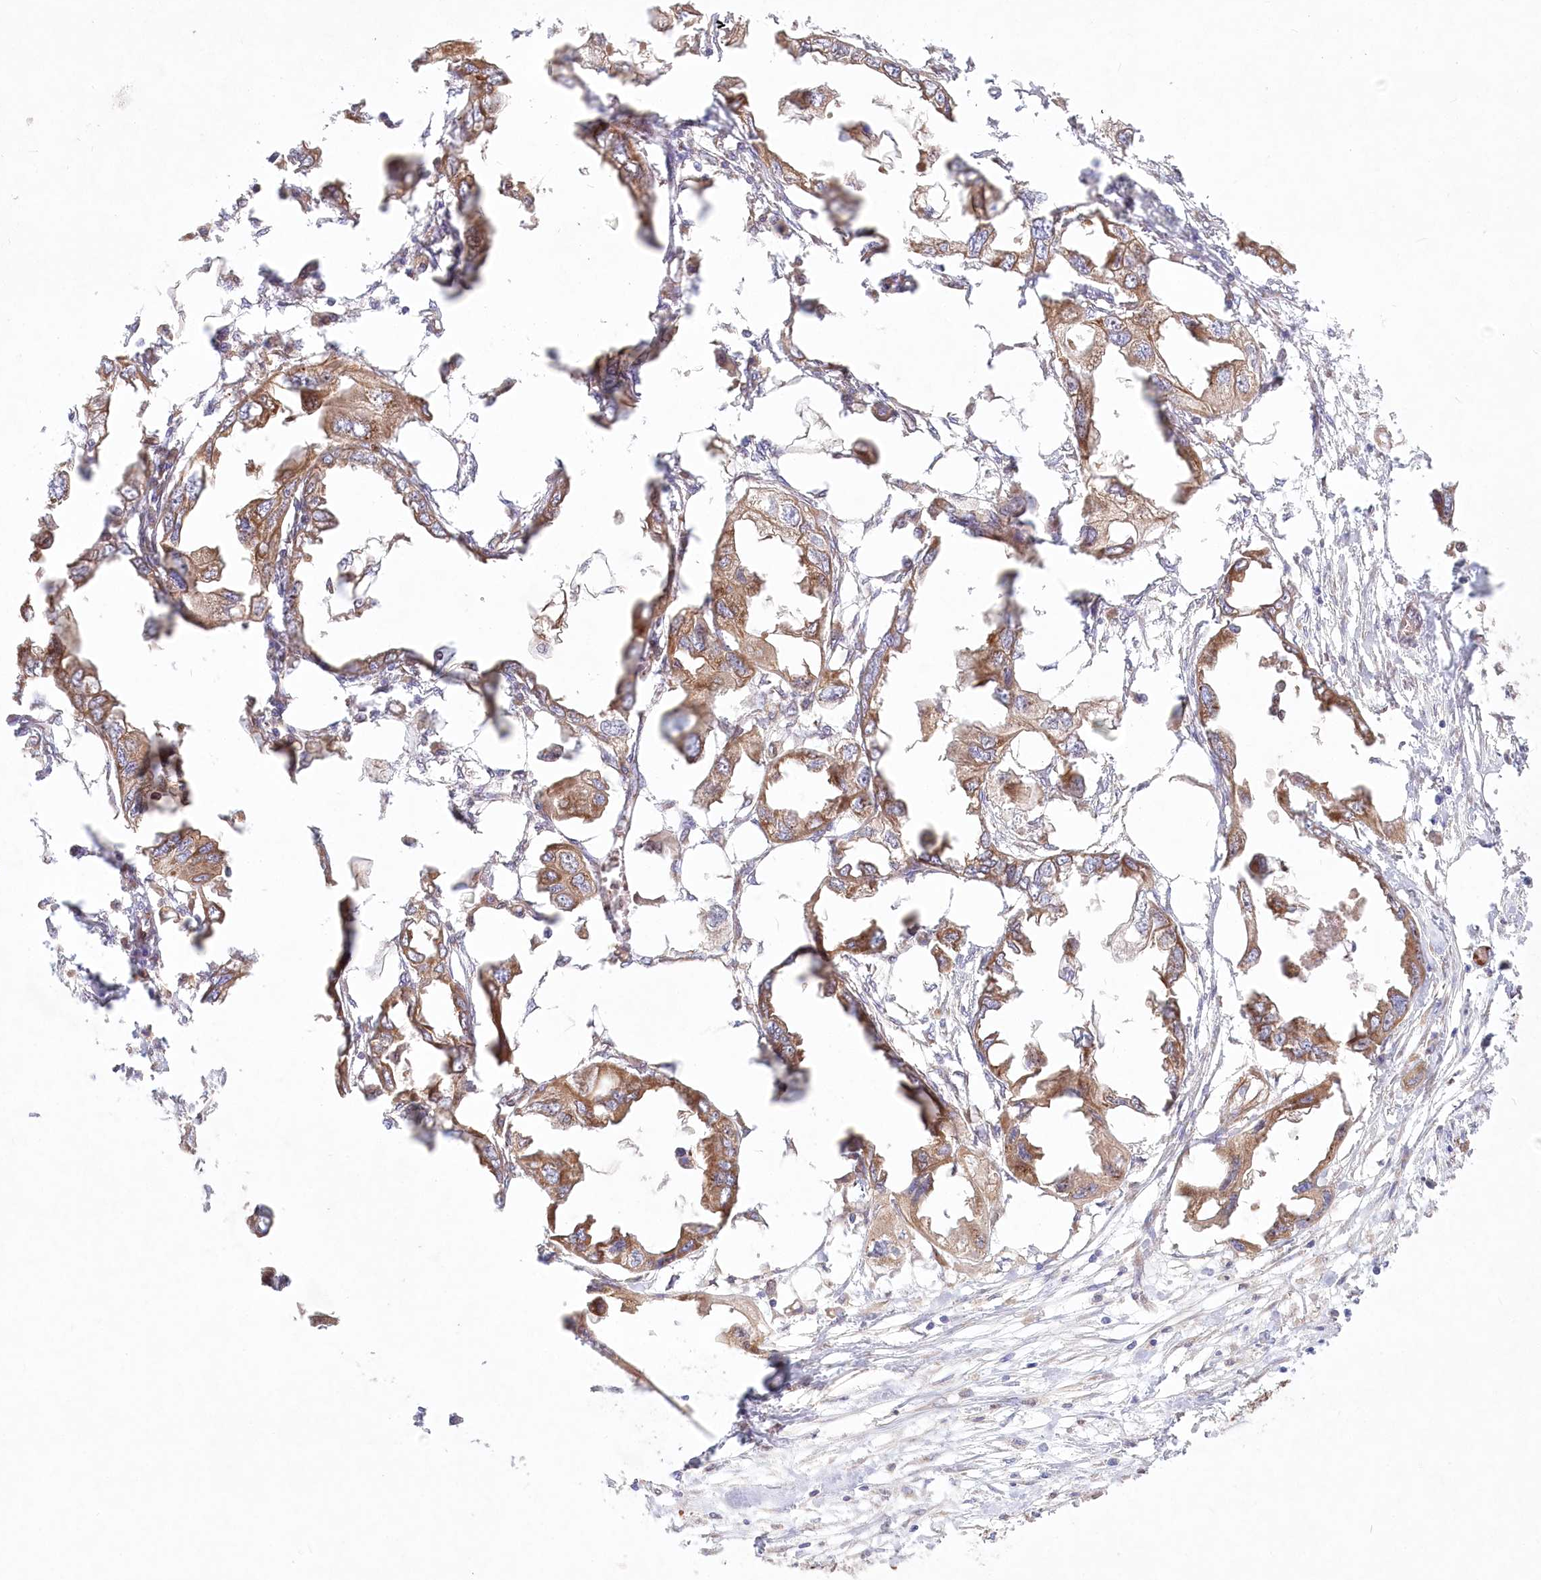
{"staining": {"intensity": "moderate", "quantity": ">75%", "location": "cytoplasmic/membranous"}, "tissue": "endometrial cancer", "cell_type": "Tumor cells", "image_type": "cancer", "snomed": [{"axis": "morphology", "description": "Adenocarcinoma, NOS"}, {"axis": "morphology", "description": "Adenocarcinoma, metastatic, NOS"}, {"axis": "topography", "description": "Adipose tissue"}, {"axis": "topography", "description": "Endometrium"}], "caption": "Immunohistochemical staining of endometrial cancer displays medium levels of moderate cytoplasmic/membranous expression in approximately >75% of tumor cells. The staining is performed using DAB brown chromogen to label protein expression. The nuclei are counter-stained blue using hematoxylin.", "gene": "COMMD3", "patient": {"sex": "female", "age": 67}}